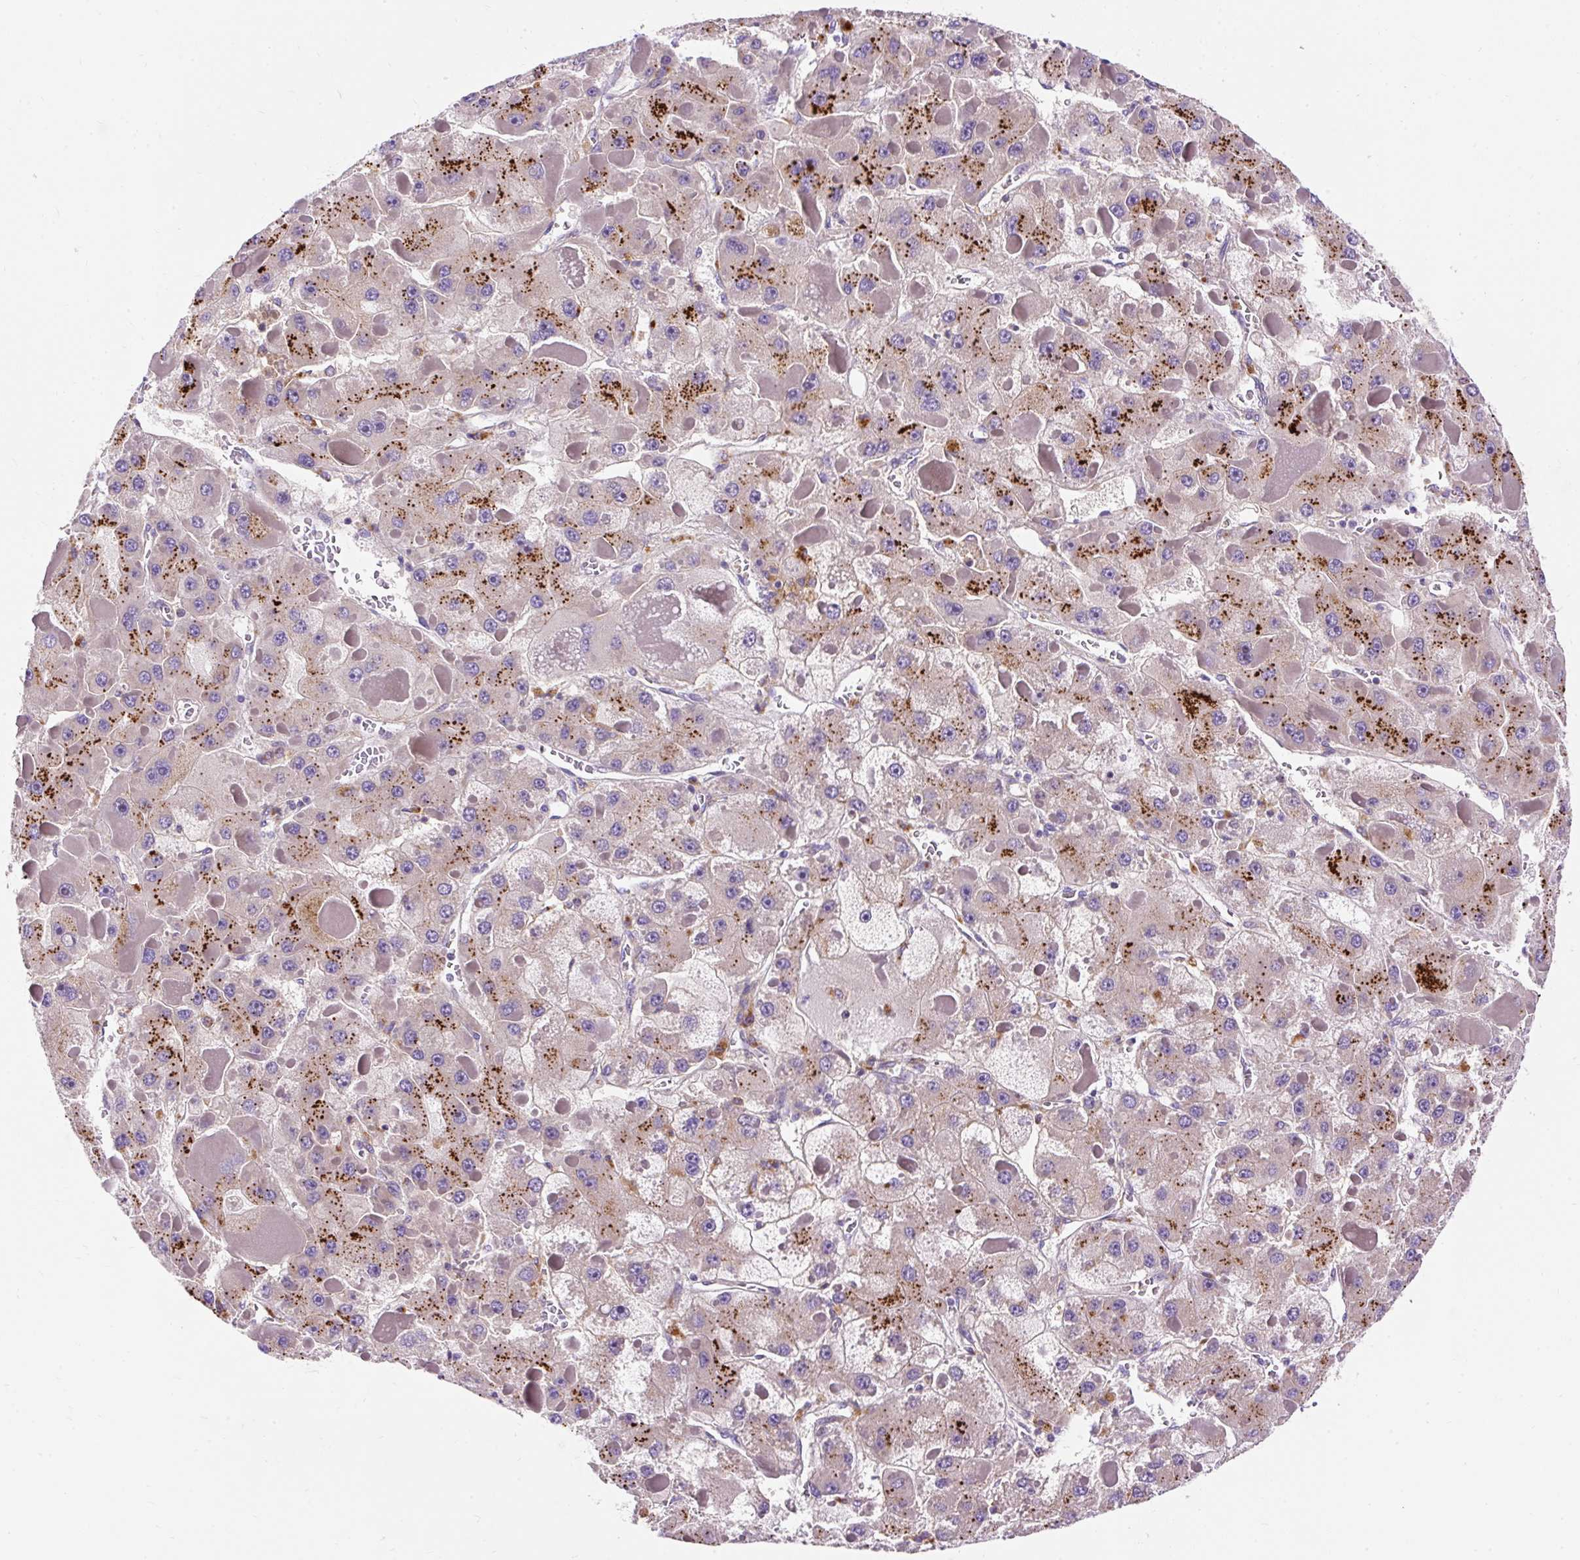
{"staining": {"intensity": "strong", "quantity": "25%-75%", "location": "cytoplasmic/membranous"}, "tissue": "liver cancer", "cell_type": "Tumor cells", "image_type": "cancer", "snomed": [{"axis": "morphology", "description": "Carcinoma, Hepatocellular, NOS"}, {"axis": "topography", "description": "Liver"}], "caption": "A brown stain highlights strong cytoplasmic/membranous positivity of a protein in human hepatocellular carcinoma (liver) tumor cells.", "gene": "OR4K15", "patient": {"sex": "female", "age": 73}}